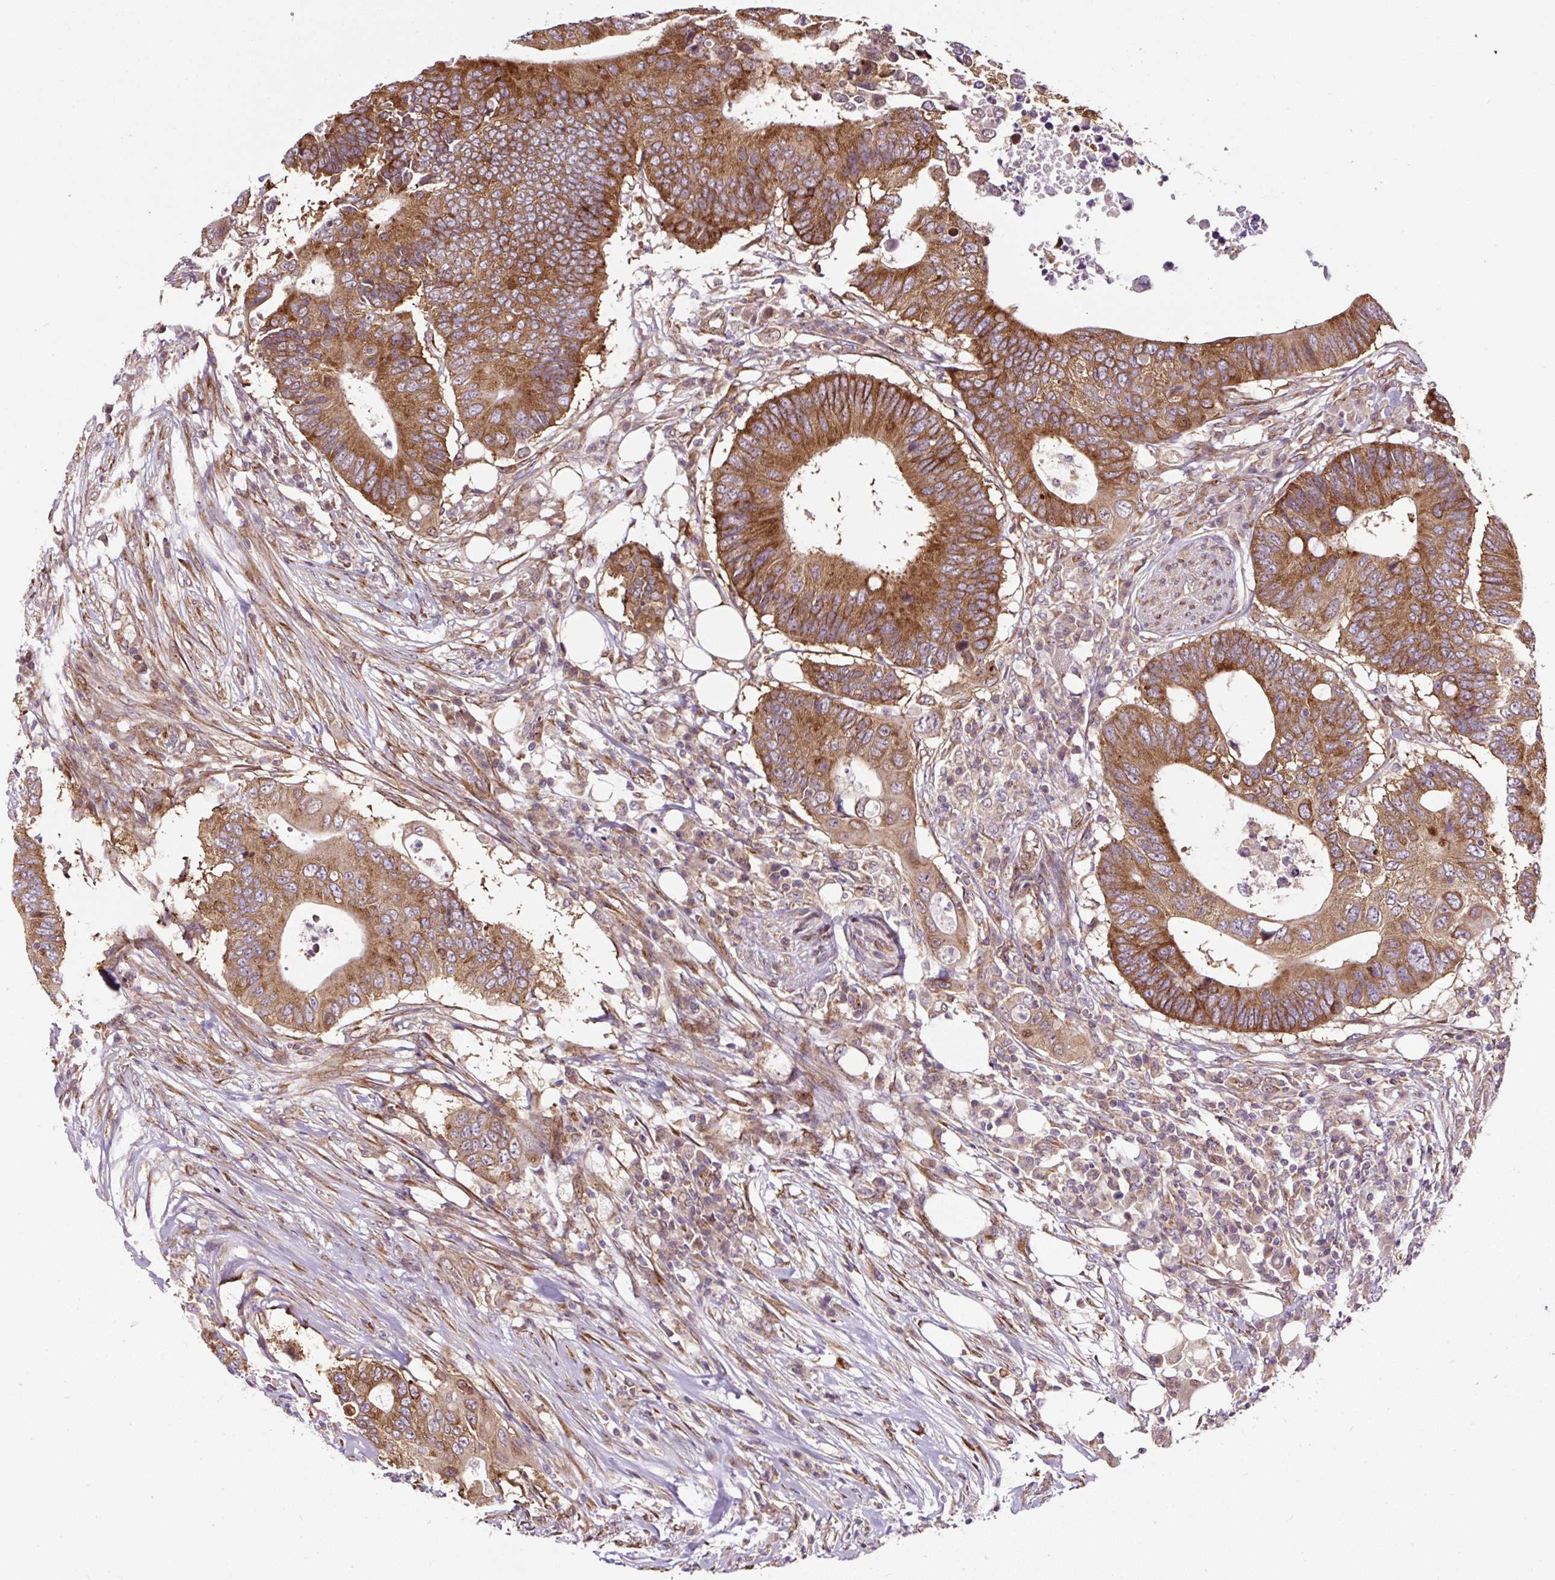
{"staining": {"intensity": "moderate", "quantity": ">75%", "location": "cytoplasmic/membranous"}, "tissue": "colorectal cancer", "cell_type": "Tumor cells", "image_type": "cancer", "snomed": [{"axis": "morphology", "description": "Adenocarcinoma, NOS"}, {"axis": "topography", "description": "Colon"}], "caption": "A micrograph of colorectal cancer stained for a protein displays moderate cytoplasmic/membranous brown staining in tumor cells. (Stains: DAB in brown, nuclei in blue, Microscopy: brightfield microscopy at high magnification).", "gene": "KDM4E", "patient": {"sex": "male", "age": 71}}